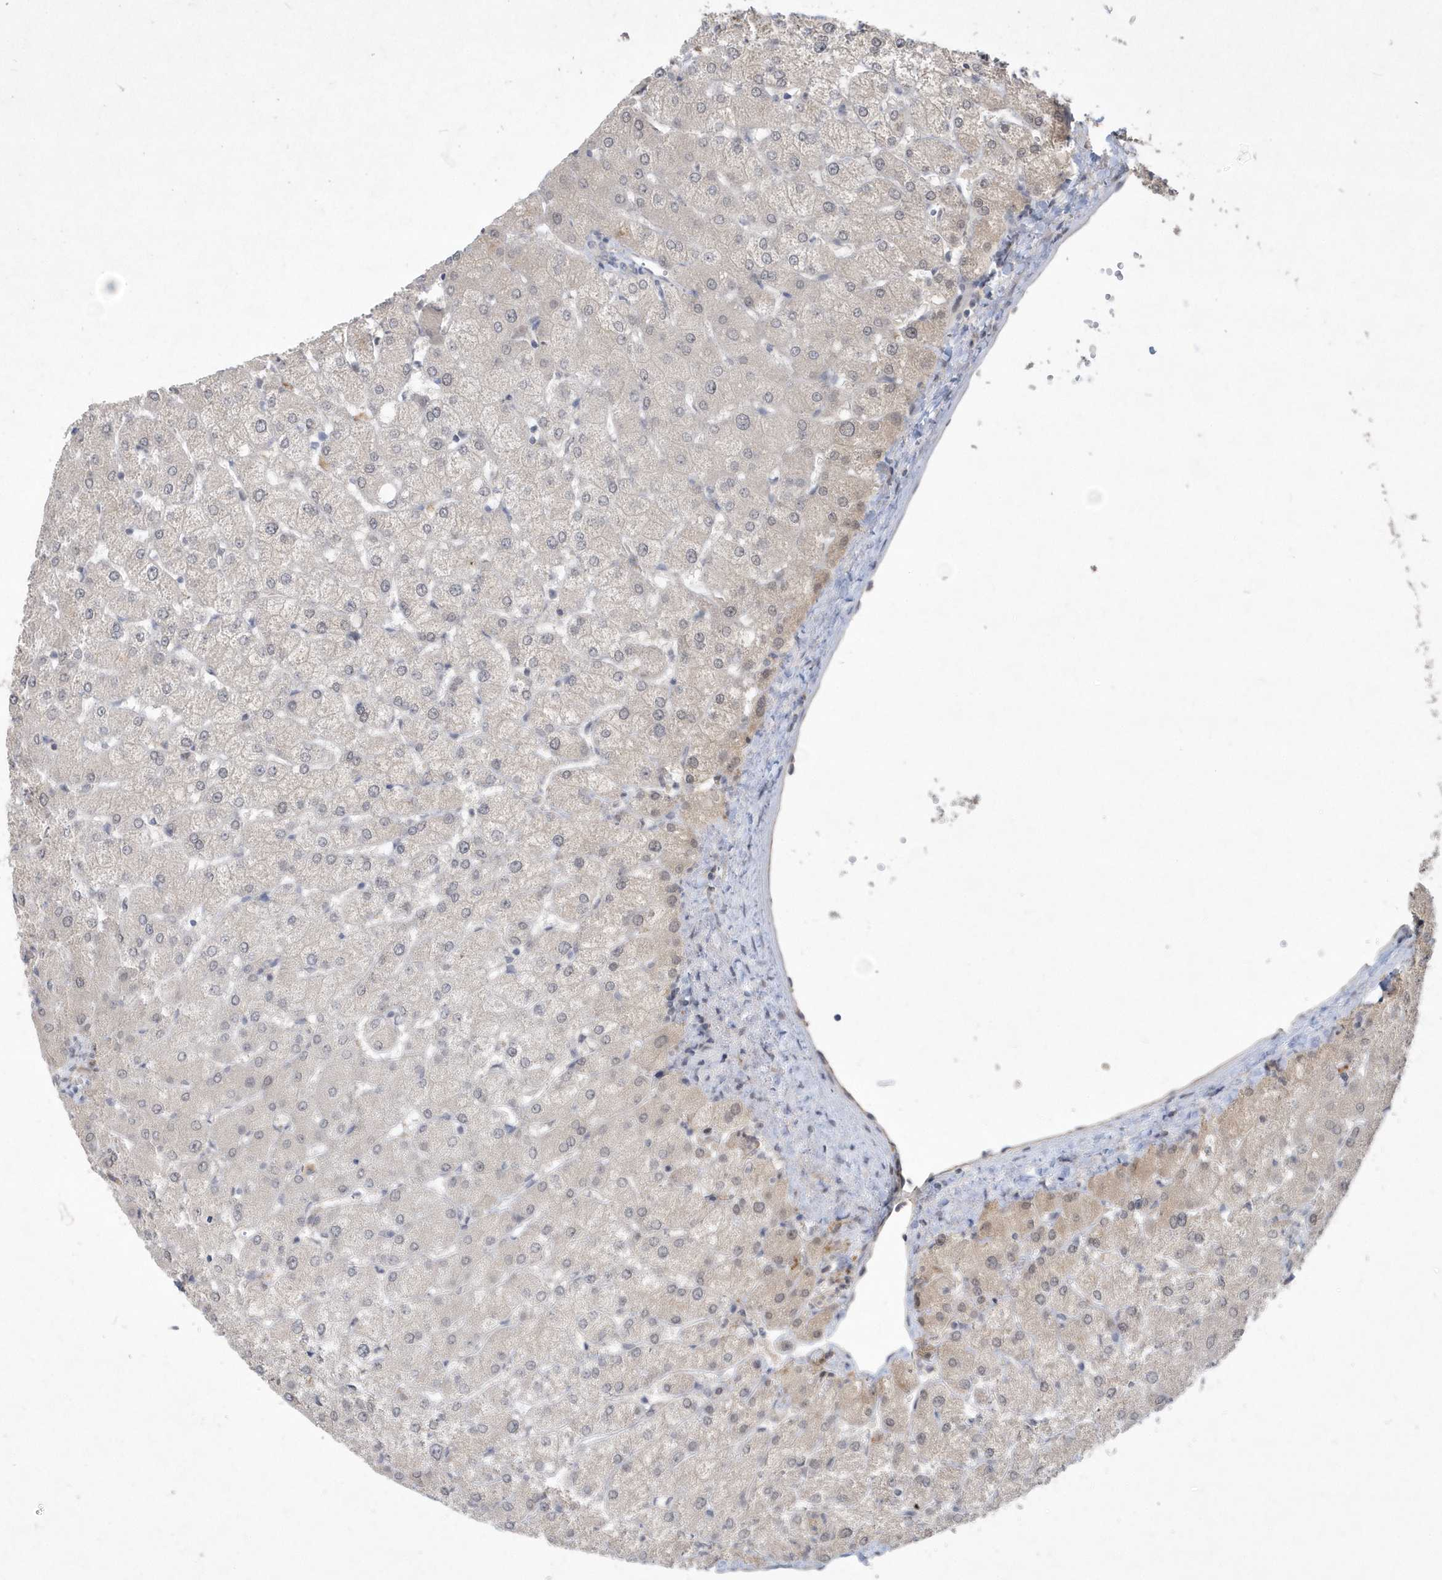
{"staining": {"intensity": "negative", "quantity": "none", "location": "none"}, "tissue": "liver", "cell_type": "Cholangiocytes", "image_type": "normal", "snomed": [{"axis": "morphology", "description": "Normal tissue, NOS"}, {"axis": "topography", "description": "Liver"}], "caption": "This is an immunohistochemistry (IHC) photomicrograph of normal liver. There is no staining in cholangiocytes.", "gene": "TSPEAR", "patient": {"sex": "female", "age": 54}}